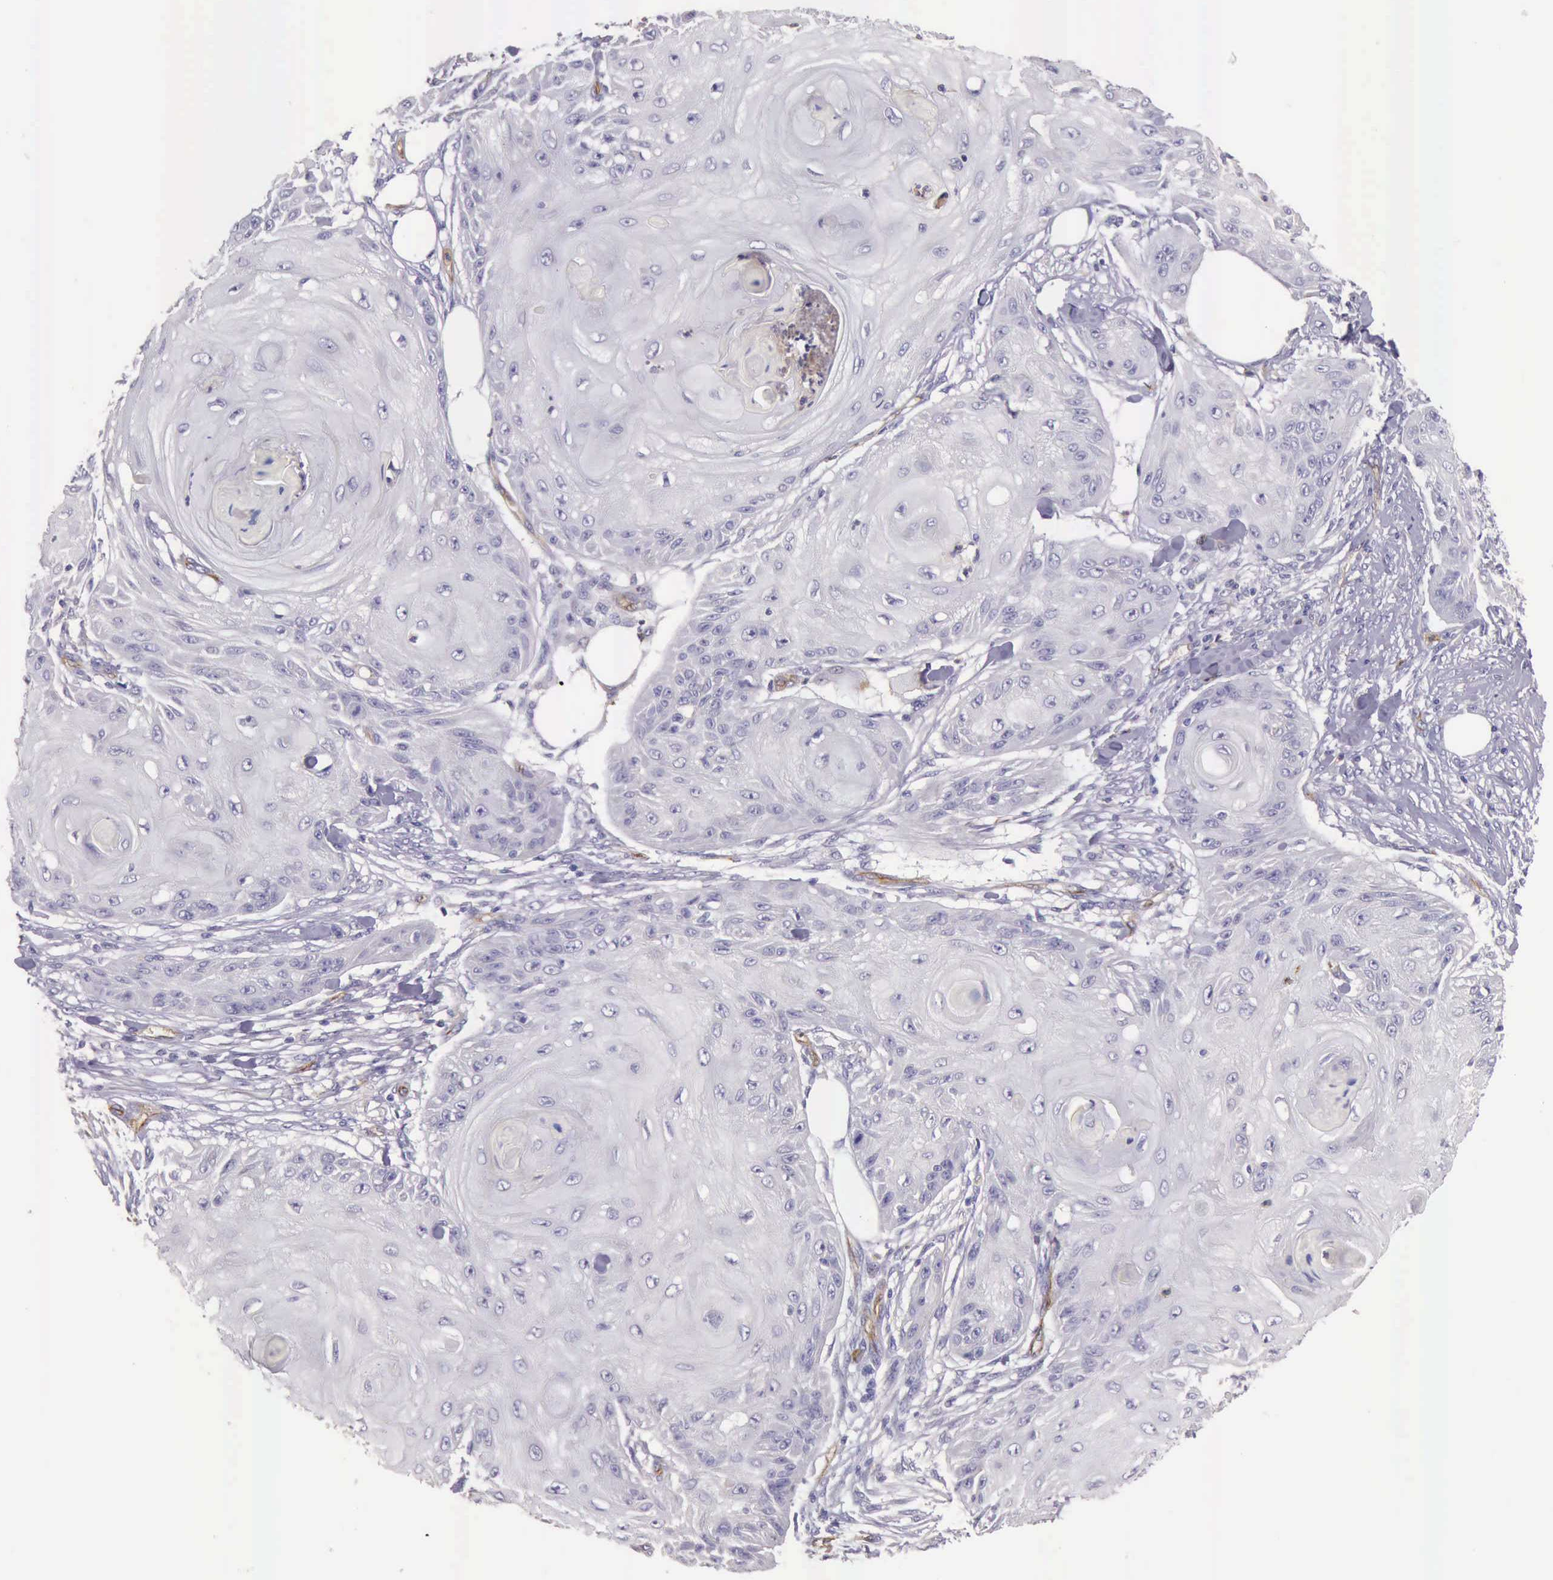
{"staining": {"intensity": "negative", "quantity": "none", "location": "none"}, "tissue": "skin cancer", "cell_type": "Tumor cells", "image_type": "cancer", "snomed": [{"axis": "morphology", "description": "Squamous cell carcinoma, NOS"}, {"axis": "topography", "description": "Skin"}], "caption": "Tumor cells are negative for protein expression in human skin cancer (squamous cell carcinoma).", "gene": "TCEANC", "patient": {"sex": "female", "age": 88}}